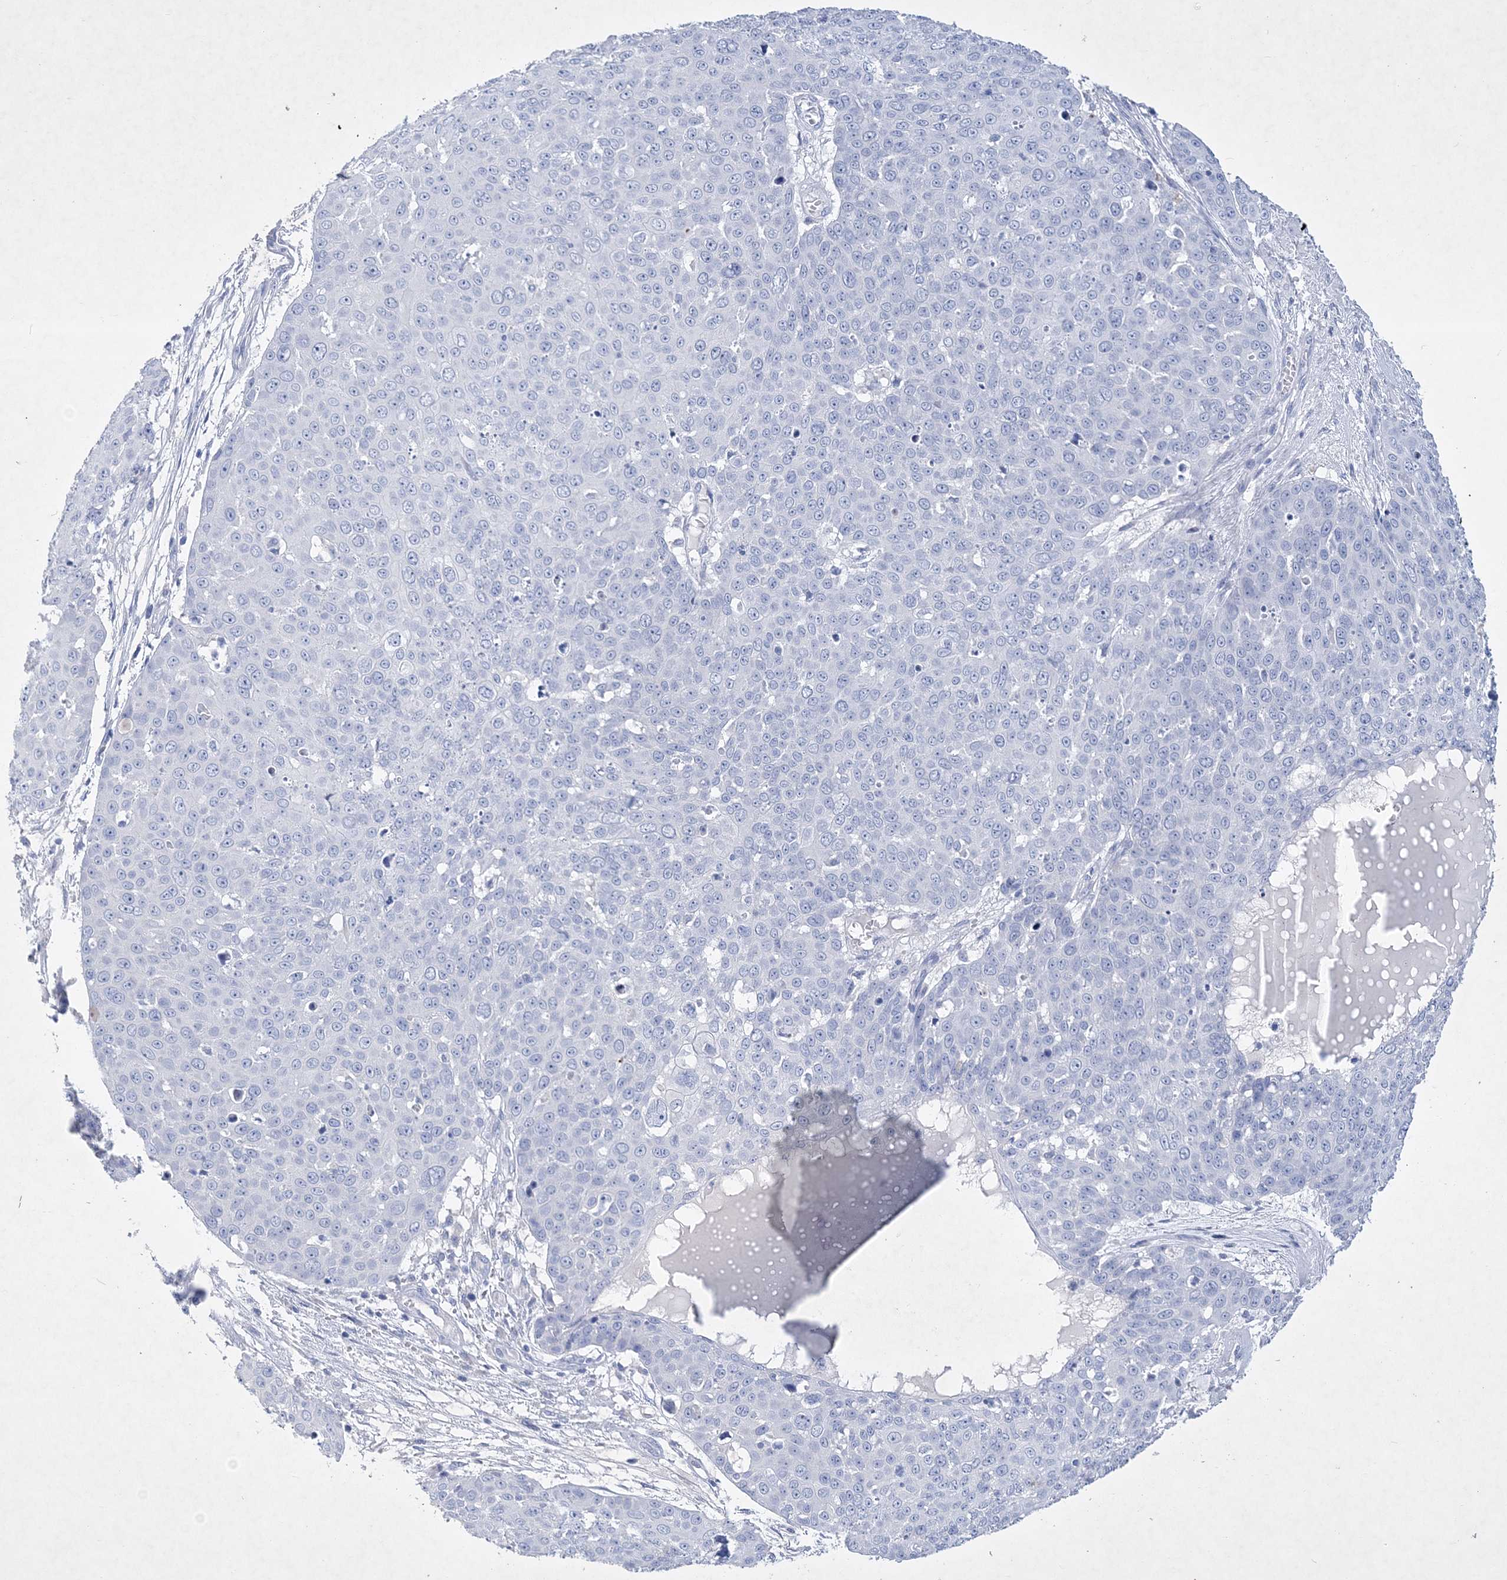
{"staining": {"intensity": "negative", "quantity": "none", "location": "none"}, "tissue": "skin cancer", "cell_type": "Tumor cells", "image_type": "cancer", "snomed": [{"axis": "morphology", "description": "Squamous cell carcinoma, NOS"}, {"axis": "topography", "description": "Skin"}], "caption": "Immunohistochemistry (IHC) of squamous cell carcinoma (skin) exhibits no expression in tumor cells.", "gene": "COPS8", "patient": {"sex": "male", "age": 71}}